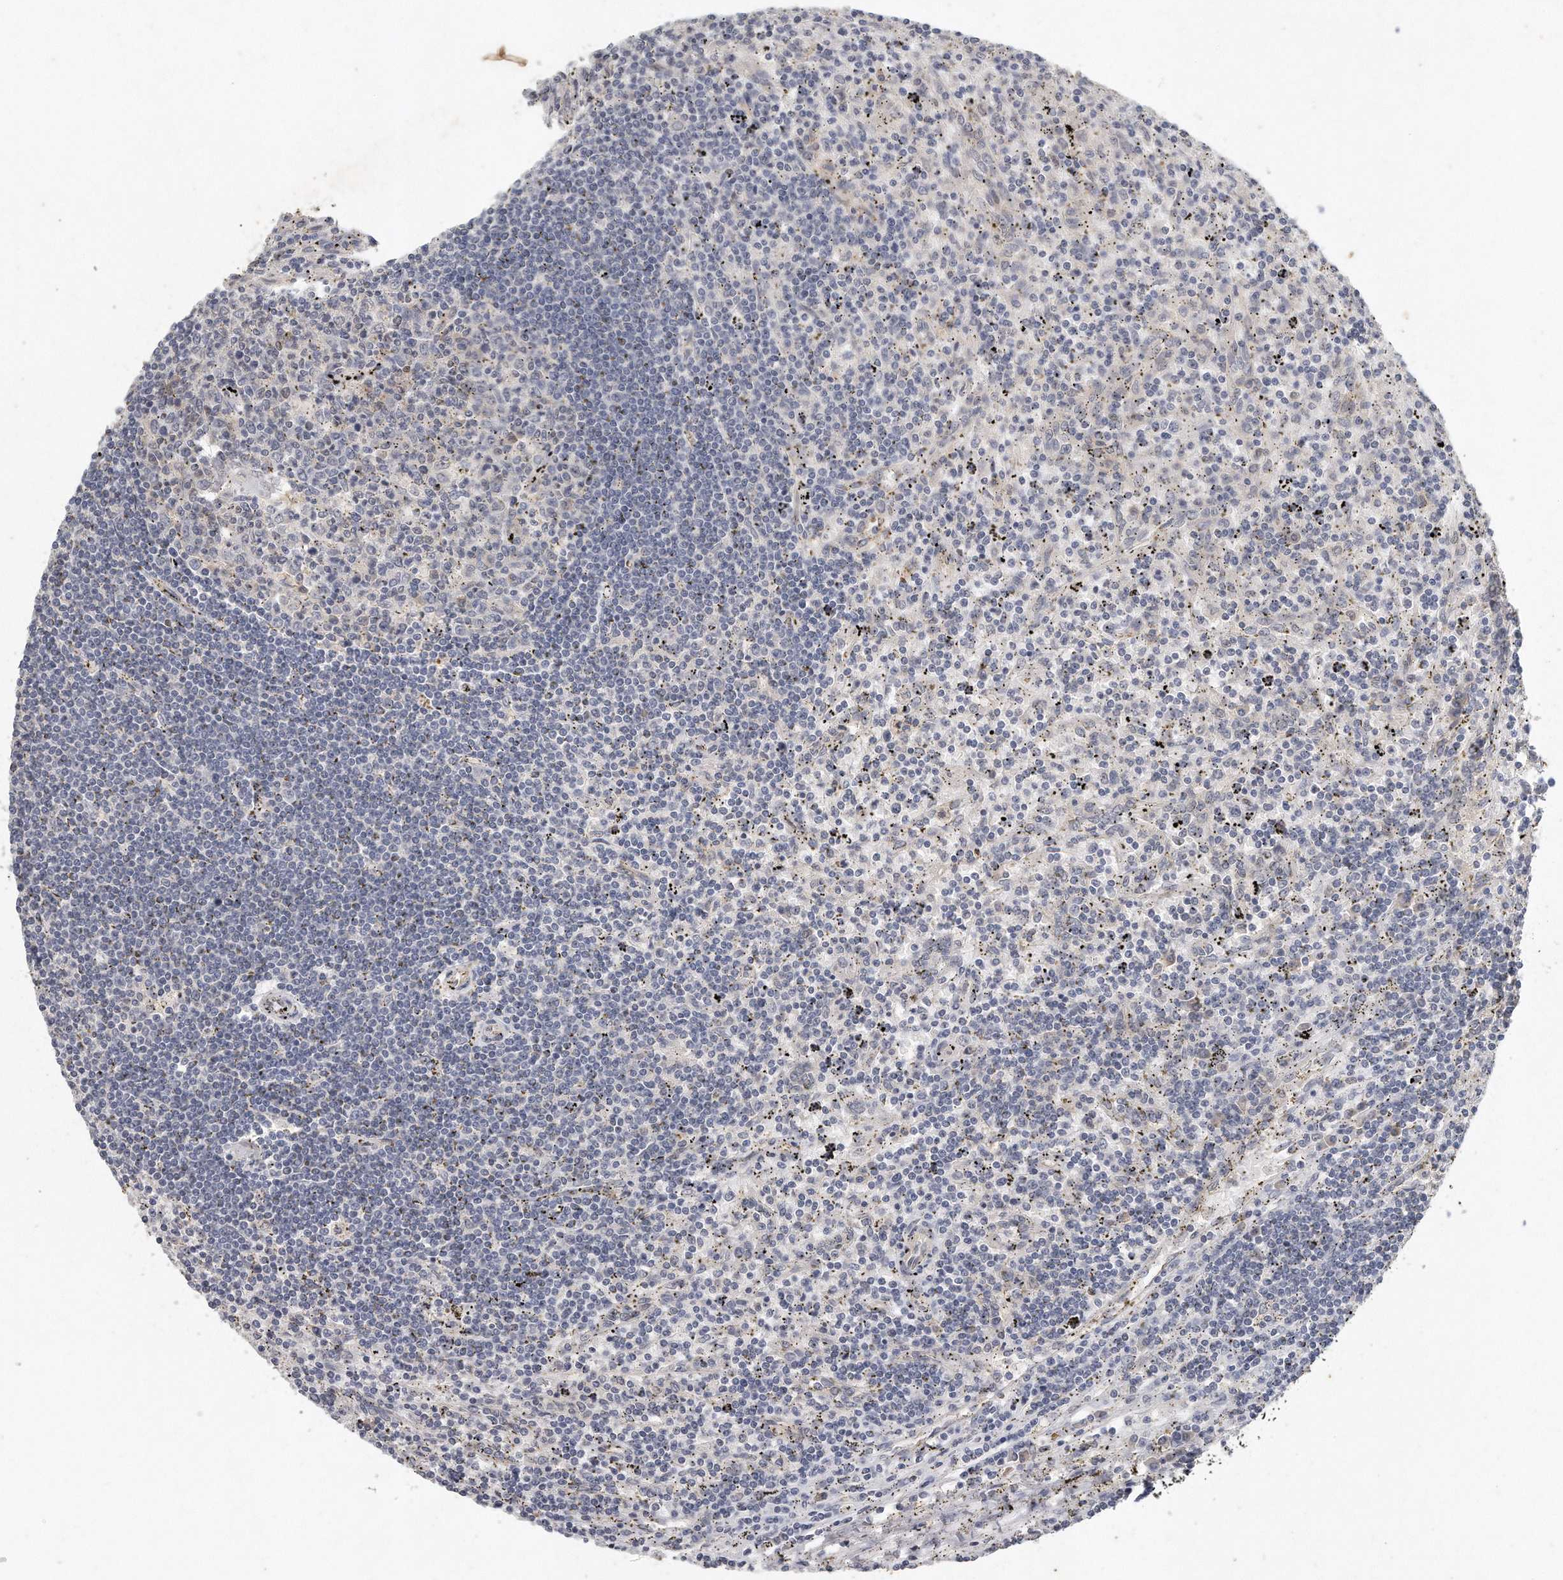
{"staining": {"intensity": "negative", "quantity": "none", "location": "none"}, "tissue": "lymphoma", "cell_type": "Tumor cells", "image_type": "cancer", "snomed": [{"axis": "morphology", "description": "Malignant lymphoma, non-Hodgkin's type, Low grade"}, {"axis": "topography", "description": "Spleen"}], "caption": "This is an IHC photomicrograph of lymphoma. There is no staining in tumor cells.", "gene": "CAMK1", "patient": {"sex": "male", "age": 76}}